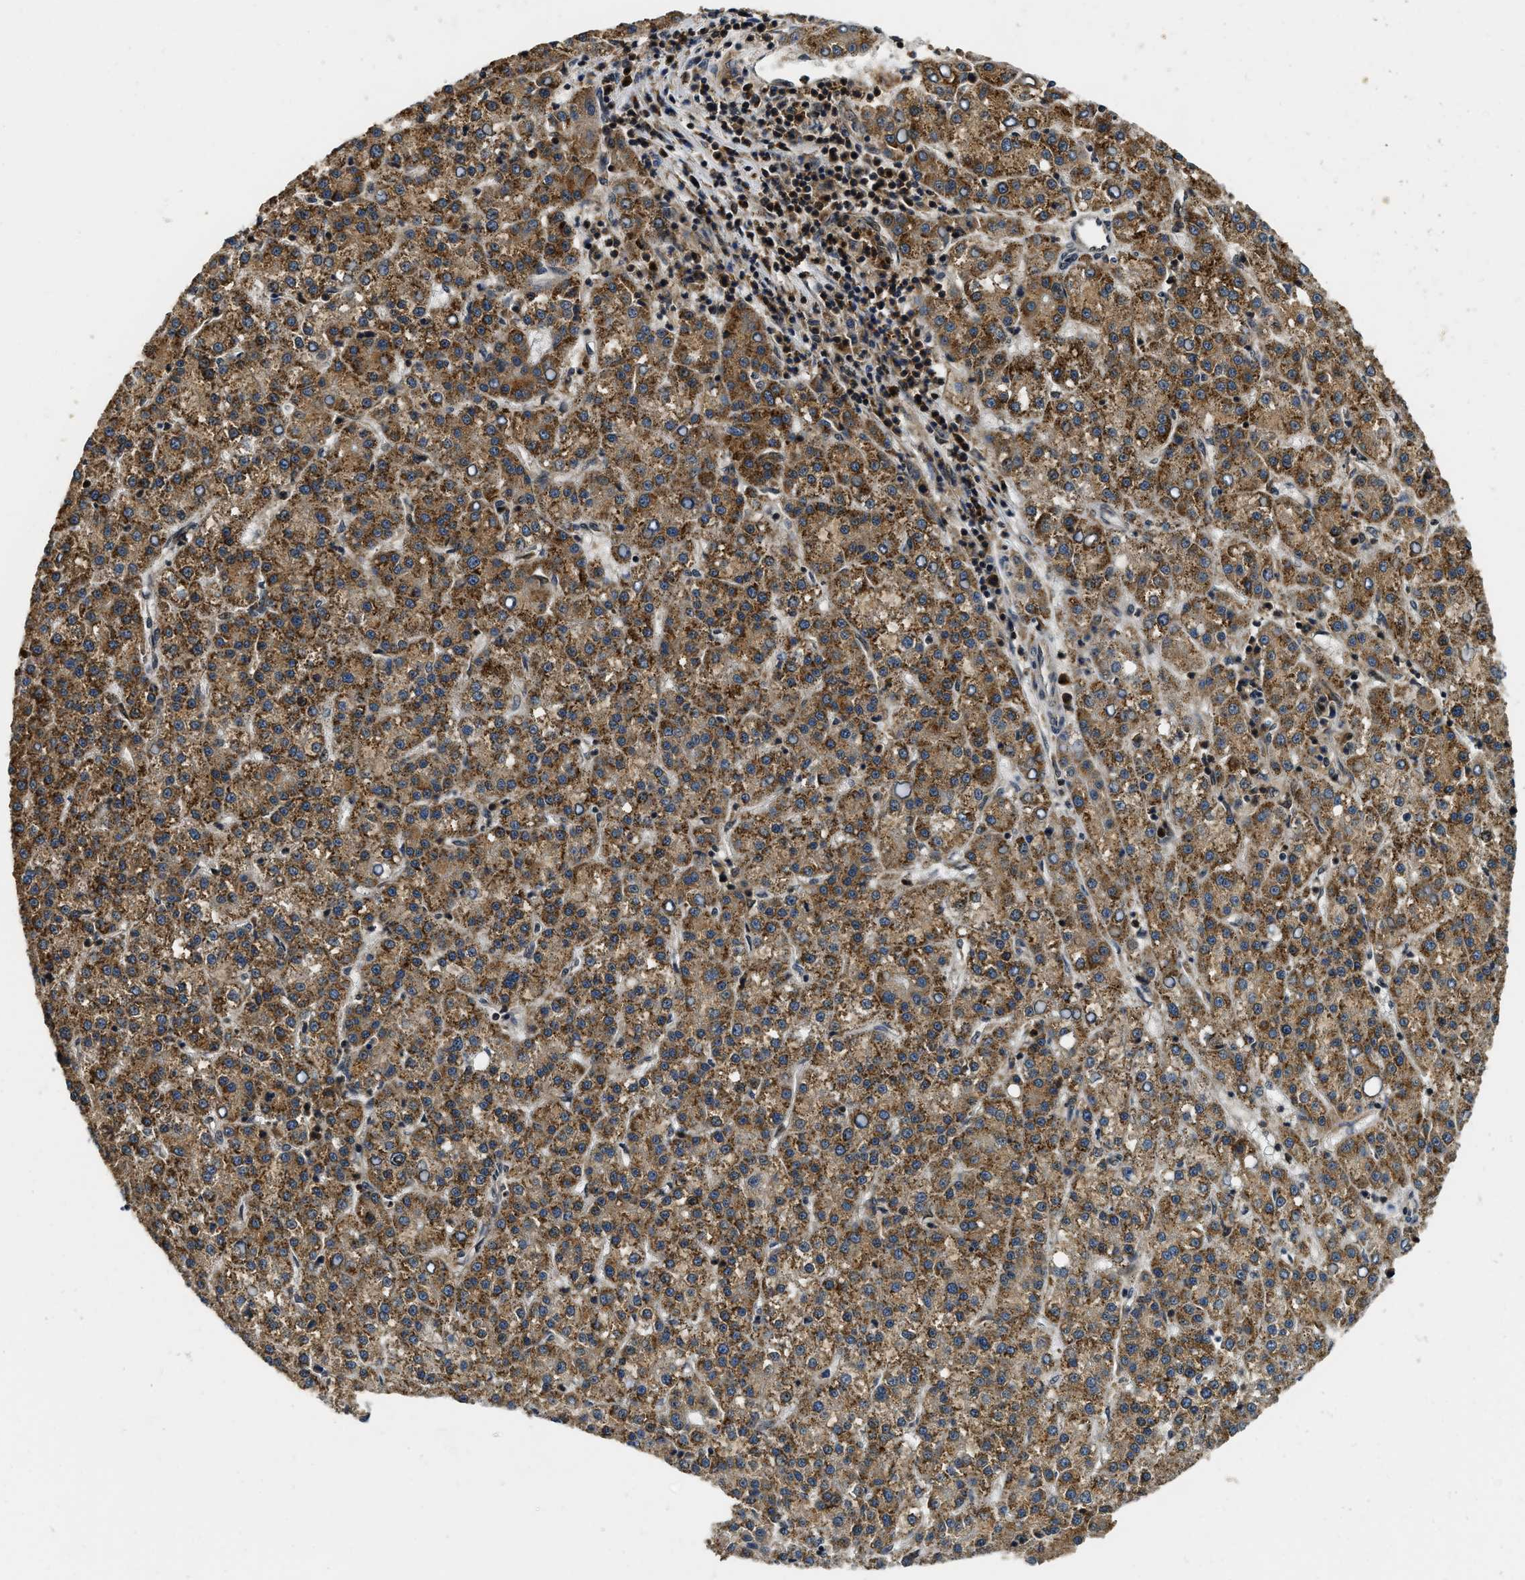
{"staining": {"intensity": "moderate", "quantity": ">75%", "location": "cytoplasmic/membranous"}, "tissue": "liver cancer", "cell_type": "Tumor cells", "image_type": "cancer", "snomed": [{"axis": "morphology", "description": "Carcinoma, Hepatocellular, NOS"}, {"axis": "topography", "description": "Liver"}], "caption": "A high-resolution photomicrograph shows immunohistochemistry staining of liver cancer (hepatocellular carcinoma), which shows moderate cytoplasmic/membranous staining in approximately >75% of tumor cells.", "gene": "ADSL", "patient": {"sex": "female", "age": 58}}